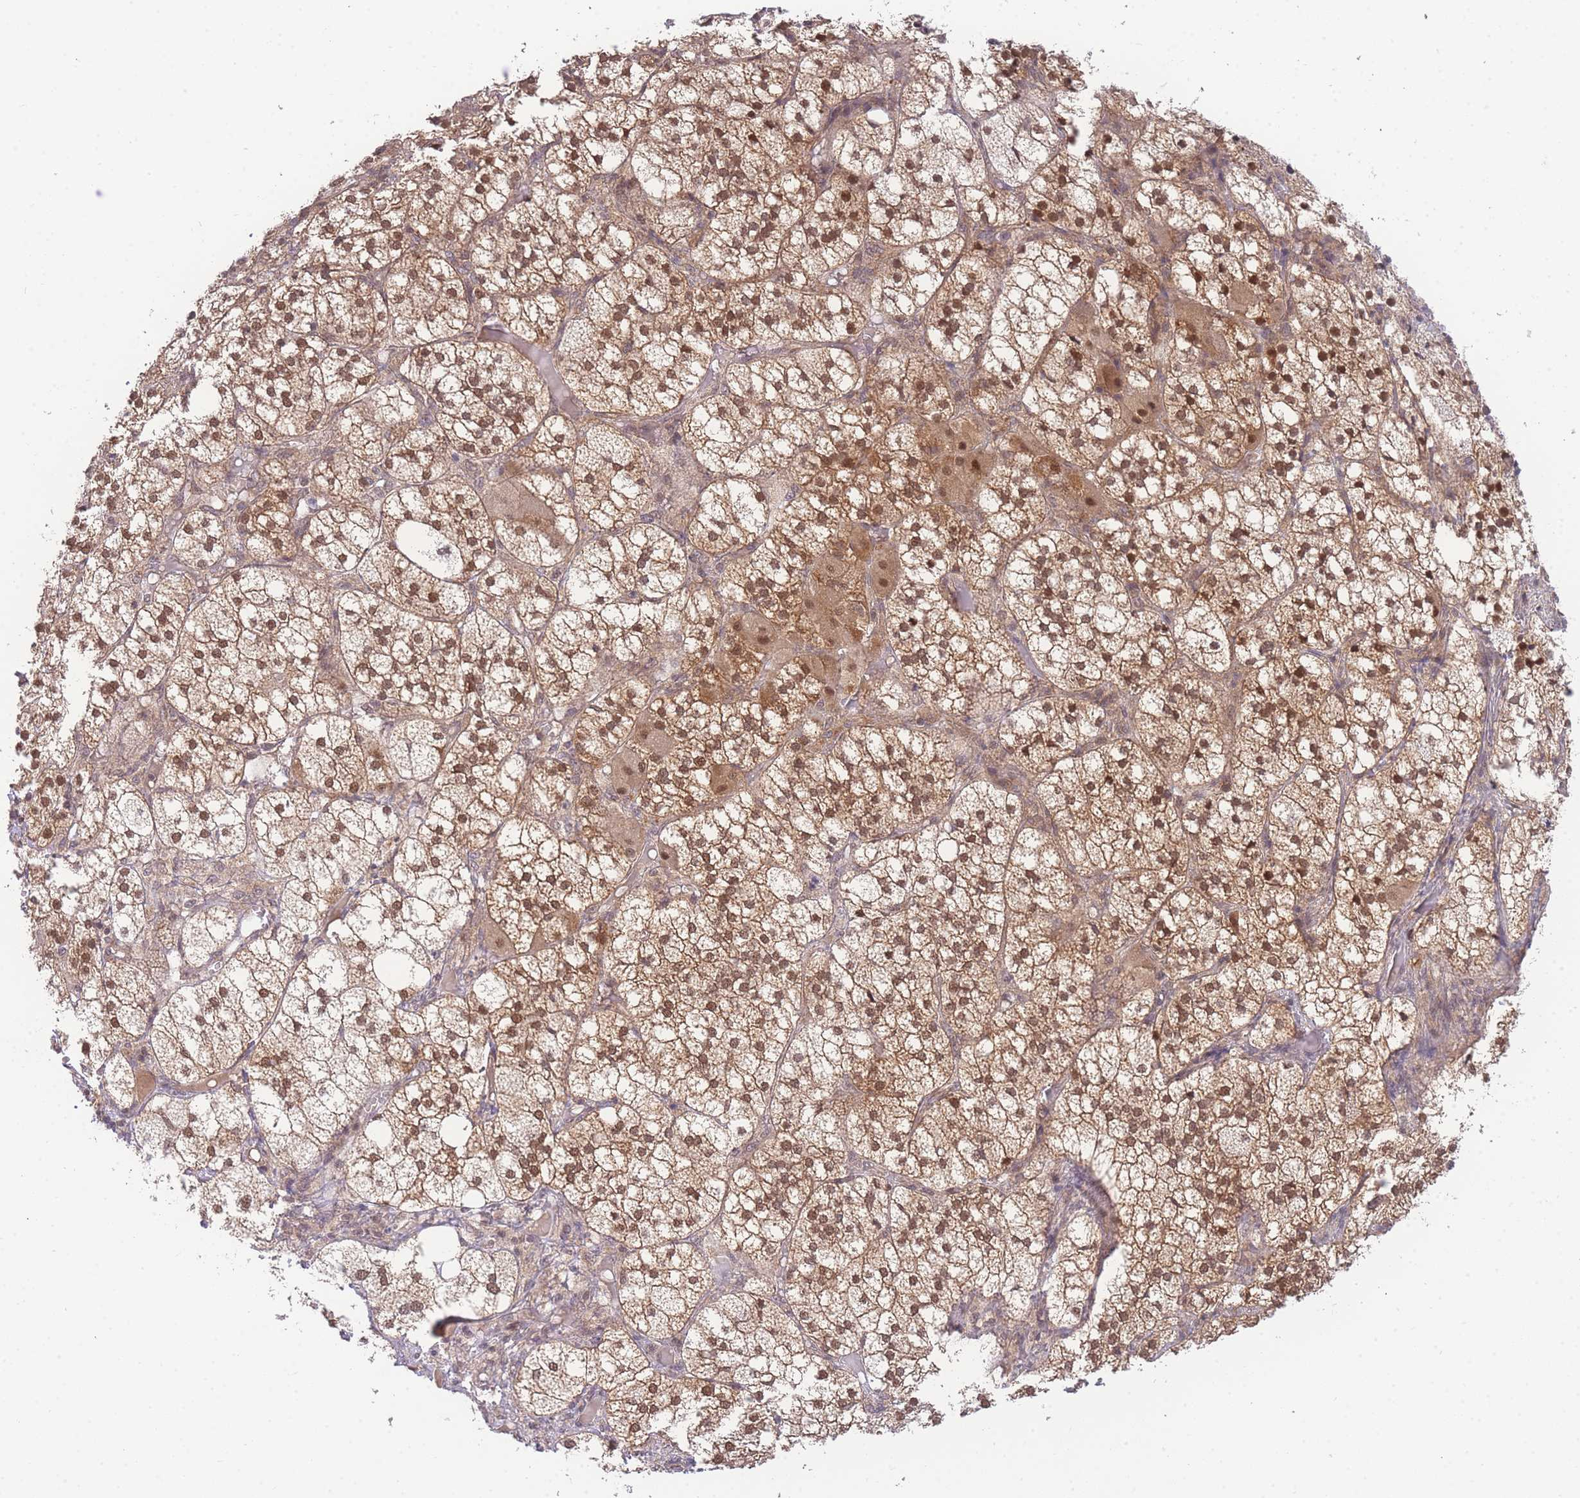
{"staining": {"intensity": "moderate", "quantity": ">75%", "location": "cytoplasmic/membranous,nuclear"}, "tissue": "adrenal gland", "cell_type": "Glandular cells", "image_type": "normal", "snomed": [{"axis": "morphology", "description": "Normal tissue, NOS"}, {"axis": "topography", "description": "Adrenal gland"}], "caption": "Immunohistochemical staining of benign human adrenal gland exhibits medium levels of moderate cytoplasmic/membranous,nuclear expression in about >75% of glandular cells.", "gene": "KIAA1191", "patient": {"sex": "female", "age": 61}}